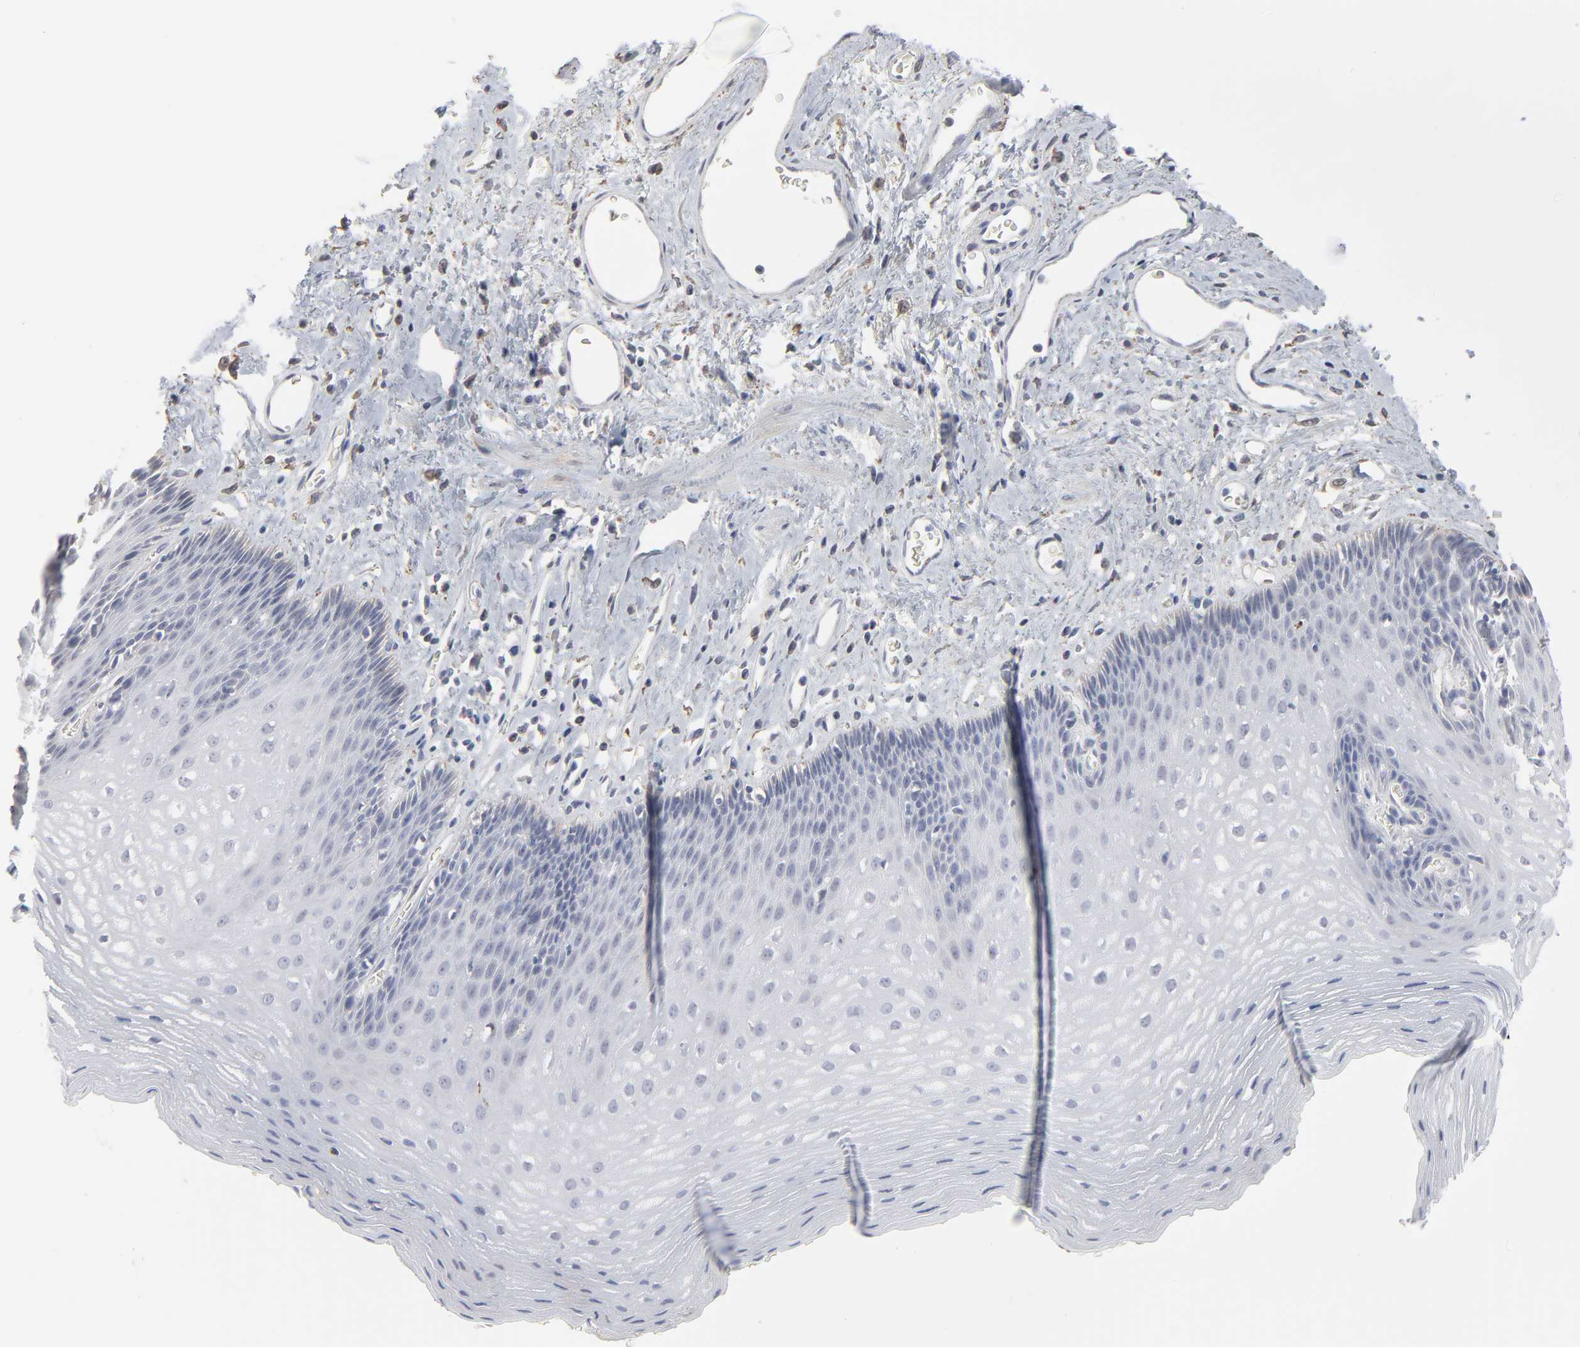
{"staining": {"intensity": "negative", "quantity": "none", "location": "none"}, "tissue": "esophagus", "cell_type": "Squamous epithelial cells", "image_type": "normal", "snomed": [{"axis": "morphology", "description": "Normal tissue, NOS"}, {"axis": "topography", "description": "Esophagus"}], "caption": "Protein analysis of benign esophagus reveals no significant staining in squamous epithelial cells. The staining is performed using DAB (3,3'-diaminobenzidine) brown chromogen with nuclei counter-stained in using hematoxylin.", "gene": "POMT2", "patient": {"sex": "female", "age": 70}}